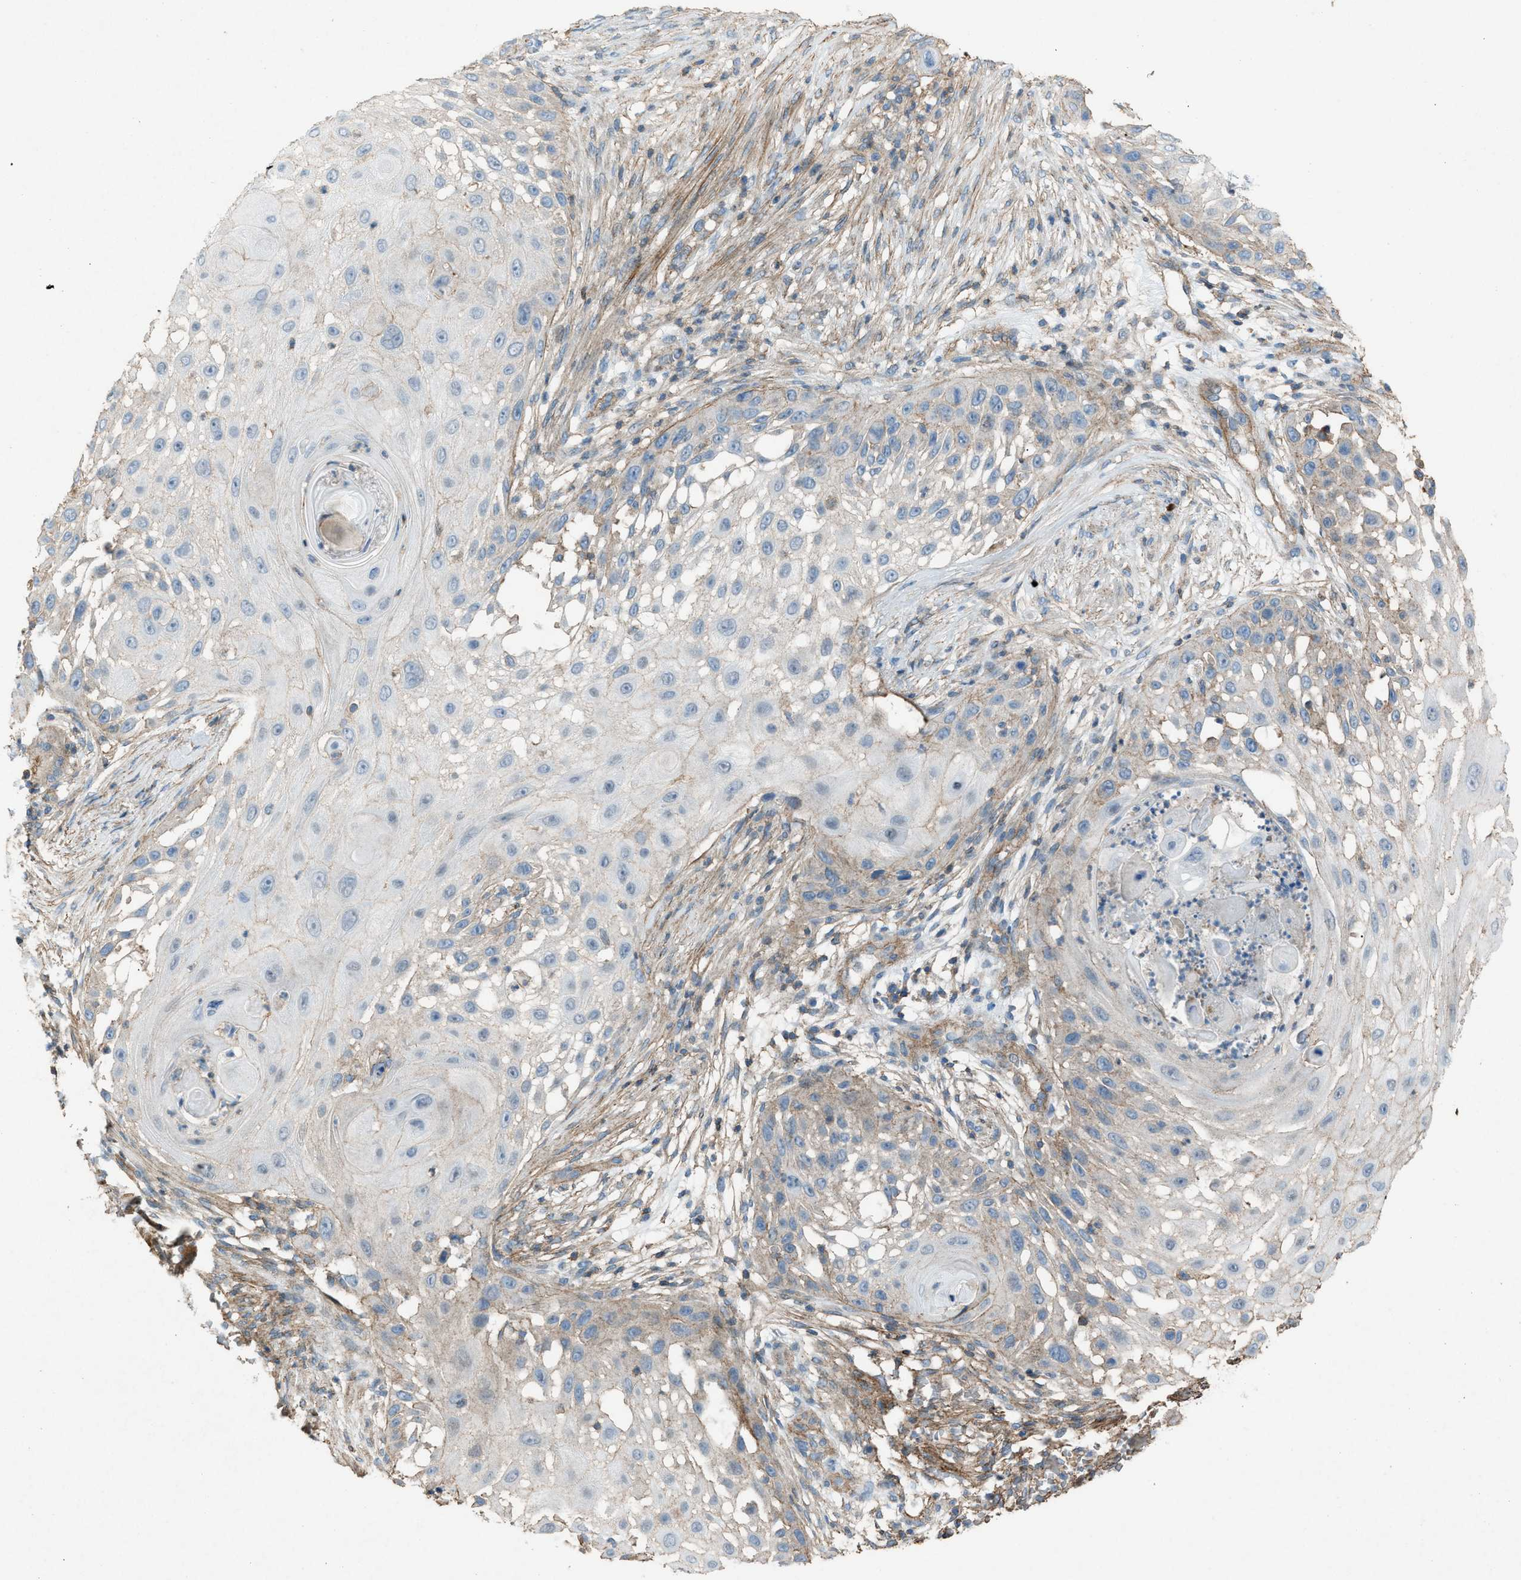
{"staining": {"intensity": "weak", "quantity": "<25%", "location": "cytoplasmic/membranous"}, "tissue": "skin cancer", "cell_type": "Tumor cells", "image_type": "cancer", "snomed": [{"axis": "morphology", "description": "Squamous cell carcinoma, NOS"}, {"axis": "topography", "description": "Skin"}], "caption": "Tumor cells are negative for brown protein staining in skin cancer.", "gene": "NCK2", "patient": {"sex": "female", "age": 44}}